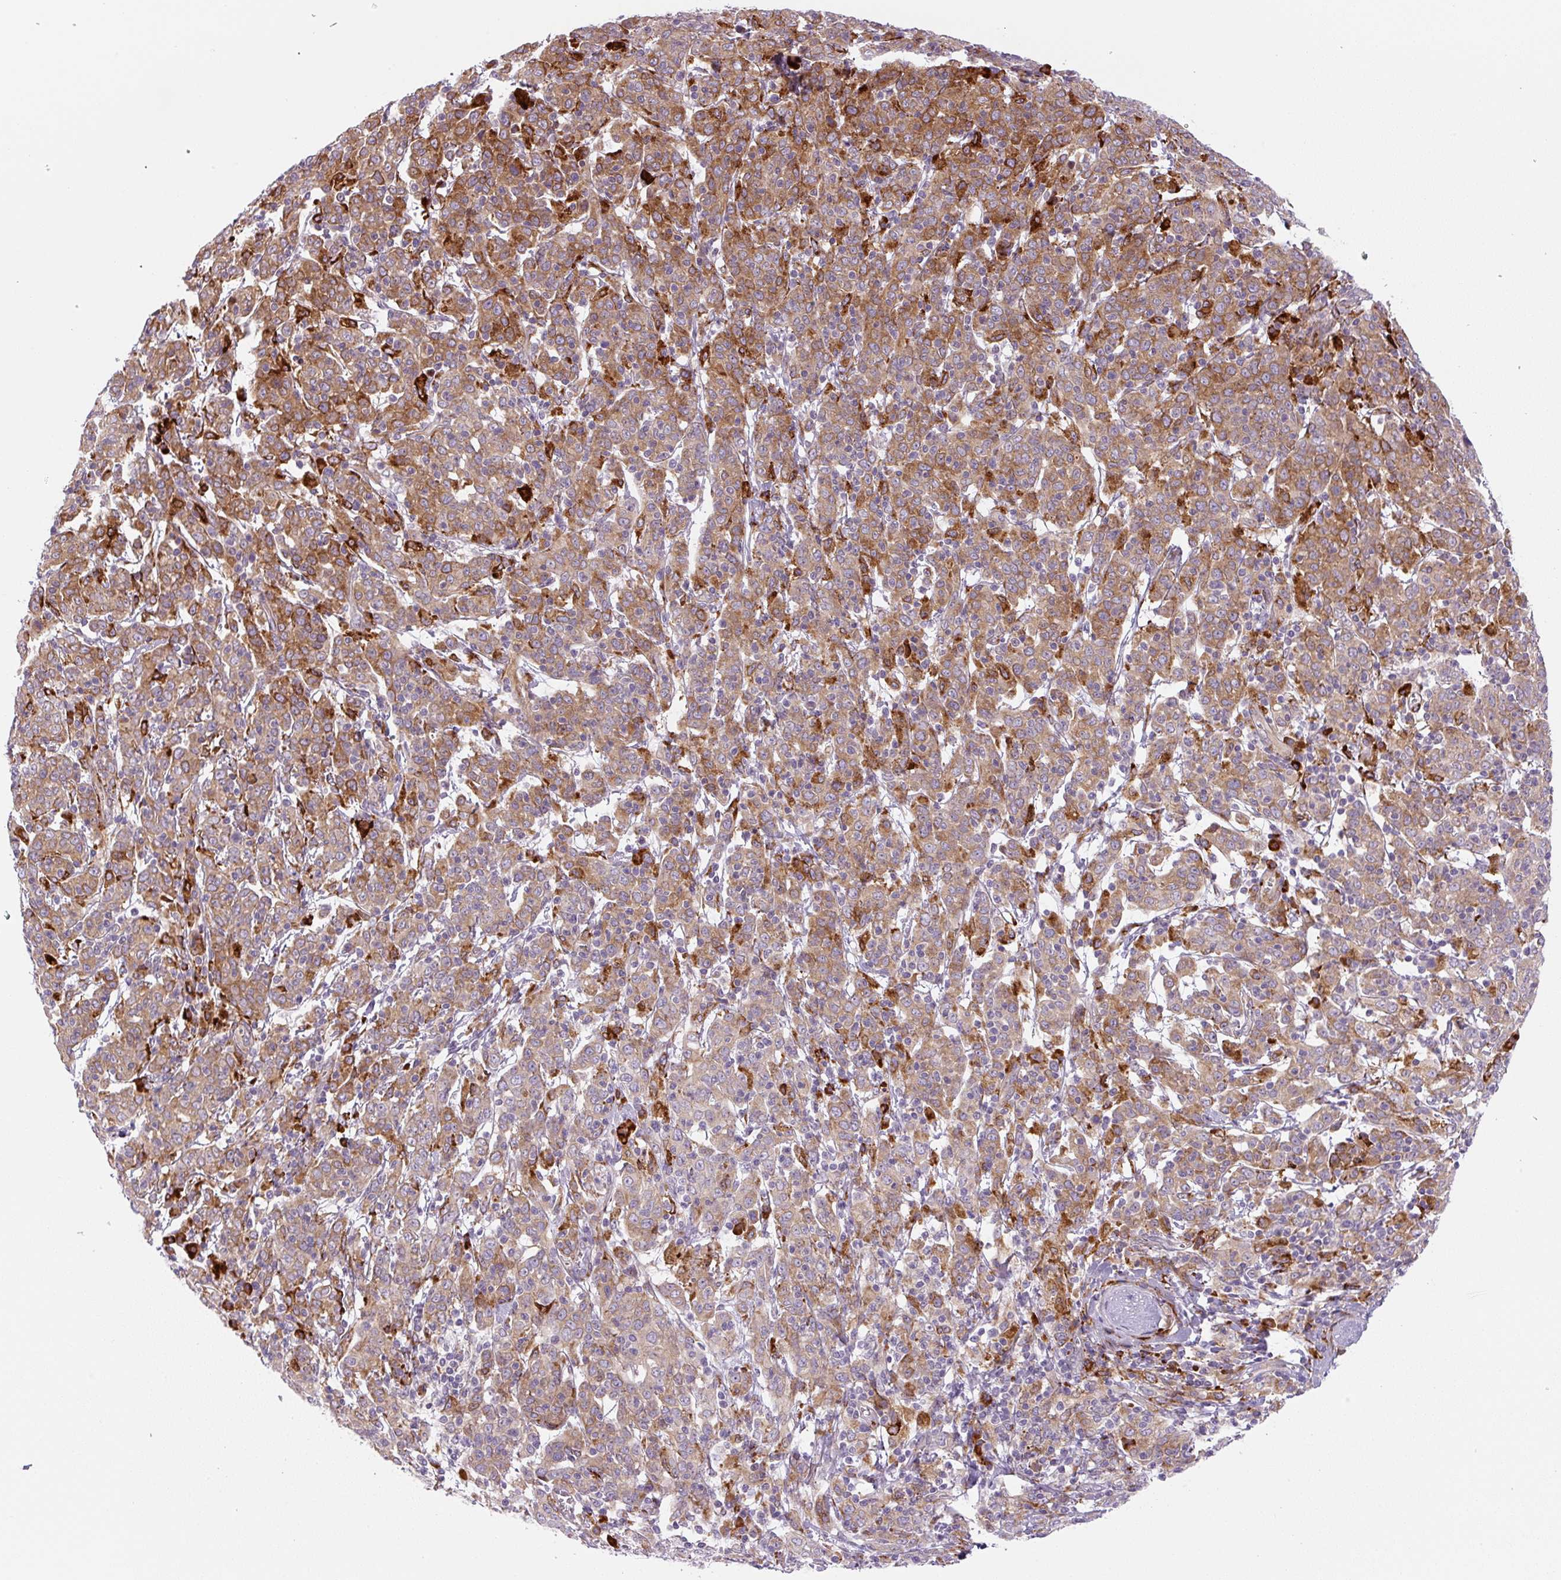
{"staining": {"intensity": "moderate", "quantity": ">75%", "location": "cytoplasmic/membranous"}, "tissue": "cervical cancer", "cell_type": "Tumor cells", "image_type": "cancer", "snomed": [{"axis": "morphology", "description": "Squamous cell carcinoma, NOS"}, {"axis": "topography", "description": "Cervix"}], "caption": "Squamous cell carcinoma (cervical) stained for a protein (brown) displays moderate cytoplasmic/membranous positive positivity in approximately >75% of tumor cells.", "gene": "DISP3", "patient": {"sex": "female", "age": 67}}